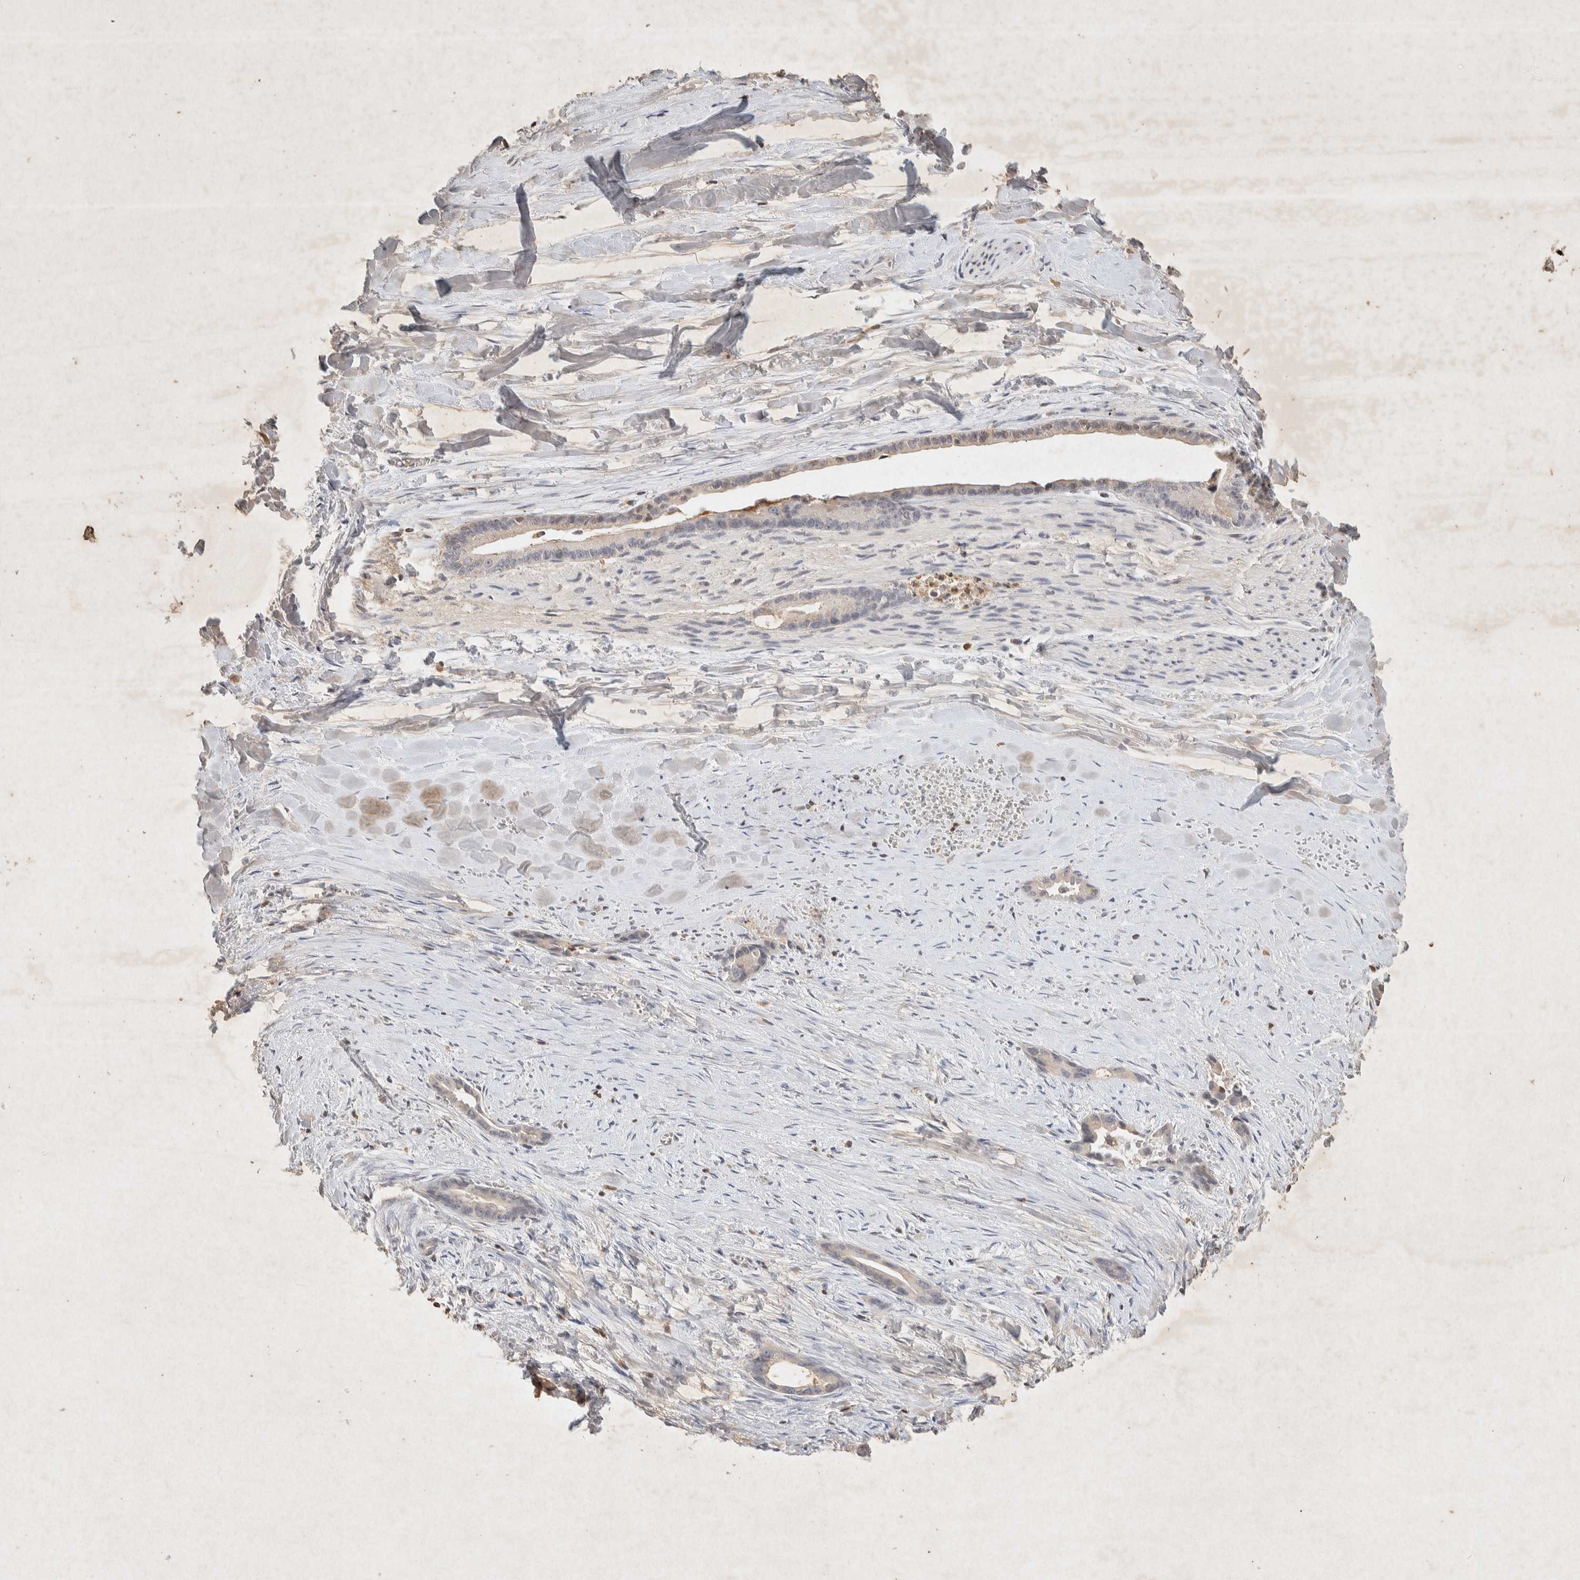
{"staining": {"intensity": "weak", "quantity": "<25%", "location": "cytoplasmic/membranous"}, "tissue": "liver cancer", "cell_type": "Tumor cells", "image_type": "cancer", "snomed": [{"axis": "morphology", "description": "Cholangiocarcinoma"}, {"axis": "topography", "description": "Liver"}], "caption": "High magnification brightfield microscopy of cholangiocarcinoma (liver) stained with DAB (brown) and counterstained with hematoxylin (blue): tumor cells show no significant expression. (DAB (3,3'-diaminobenzidine) immunohistochemistry (IHC) with hematoxylin counter stain).", "gene": "RAC2", "patient": {"sex": "female", "age": 55}}